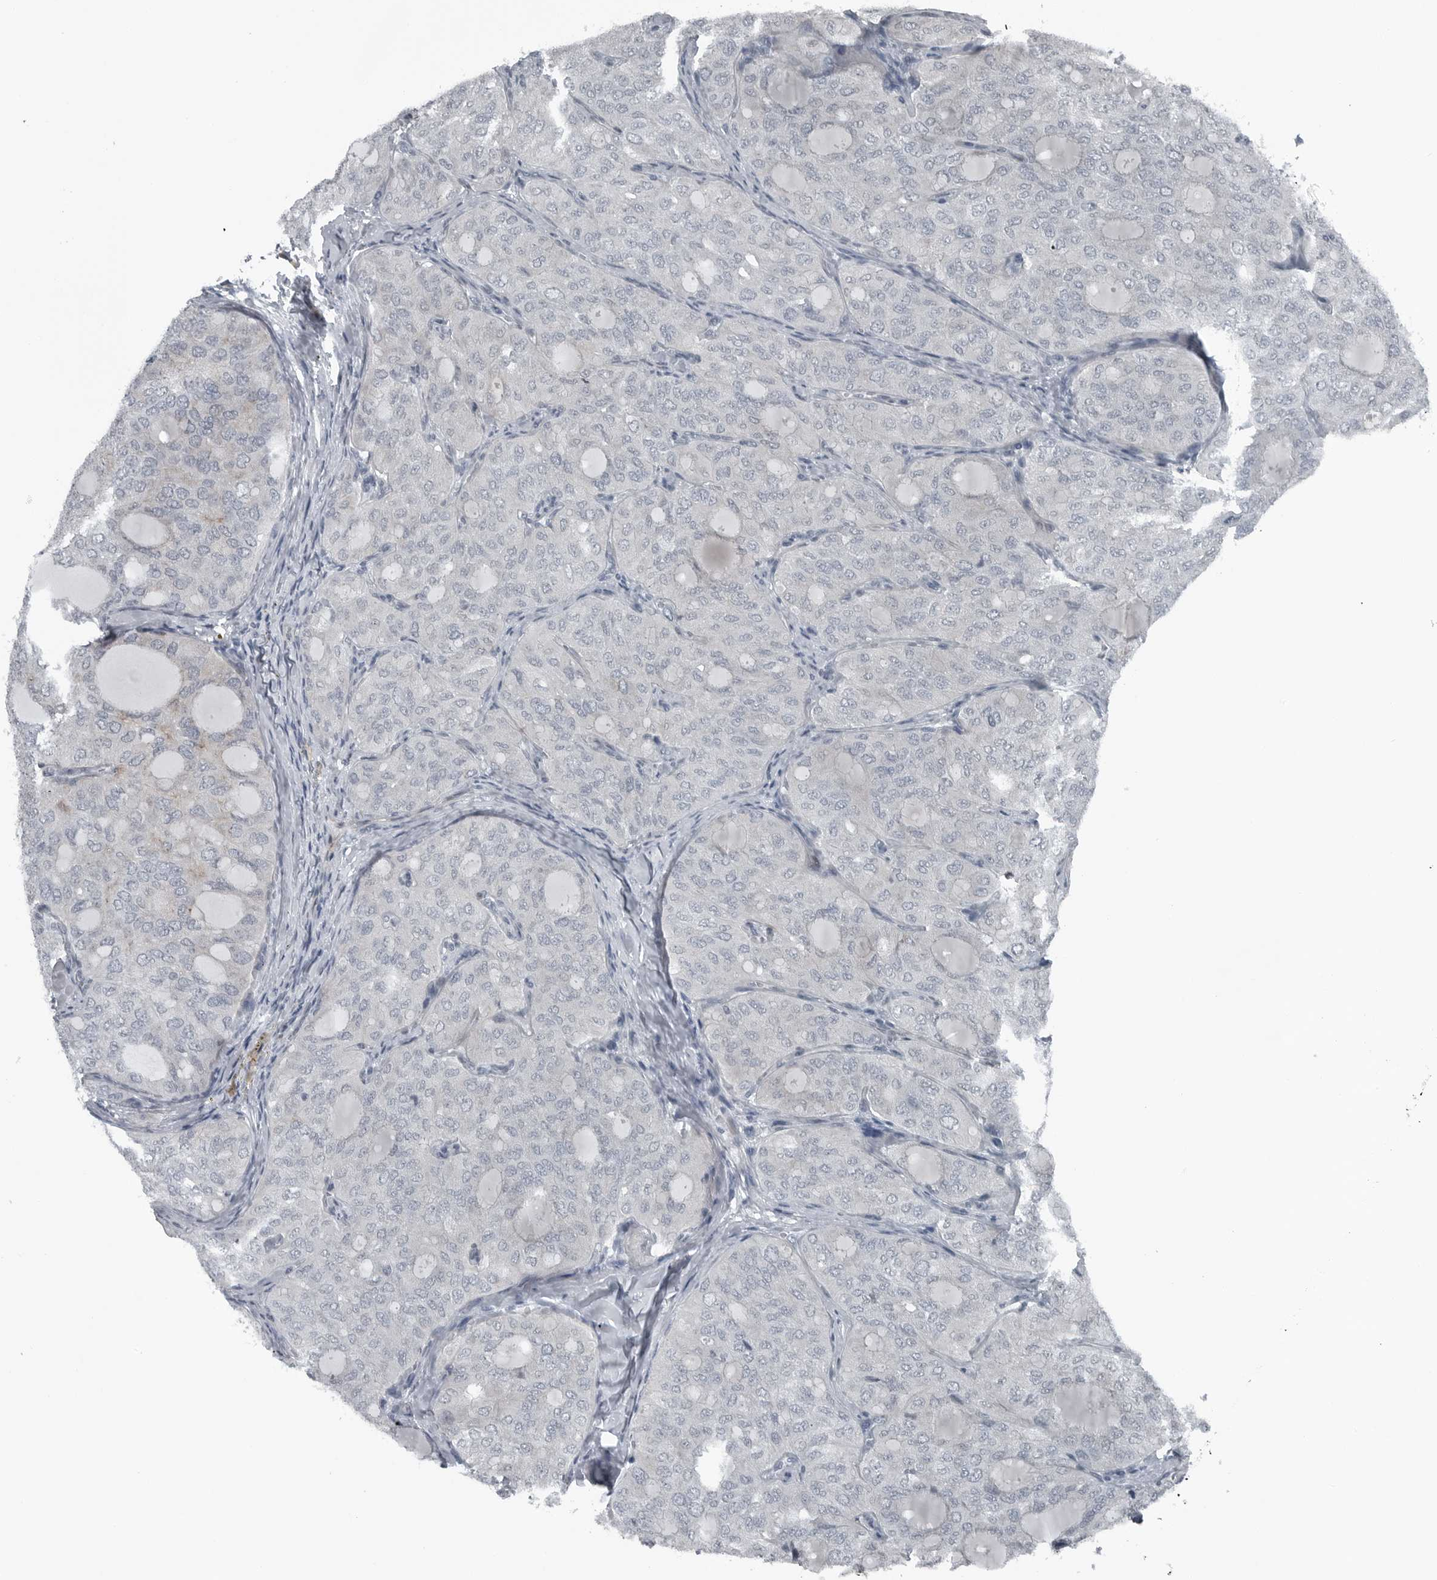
{"staining": {"intensity": "negative", "quantity": "none", "location": "none"}, "tissue": "thyroid cancer", "cell_type": "Tumor cells", "image_type": "cancer", "snomed": [{"axis": "morphology", "description": "Follicular adenoma carcinoma, NOS"}, {"axis": "topography", "description": "Thyroid gland"}], "caption": "The immunohistochemistry image has no significant expression in tumor cells of follicular adenoma carcinoma (thyroid) tissue.", "gene": "GAK", "patient": {"sex": "male", "age": 75}}